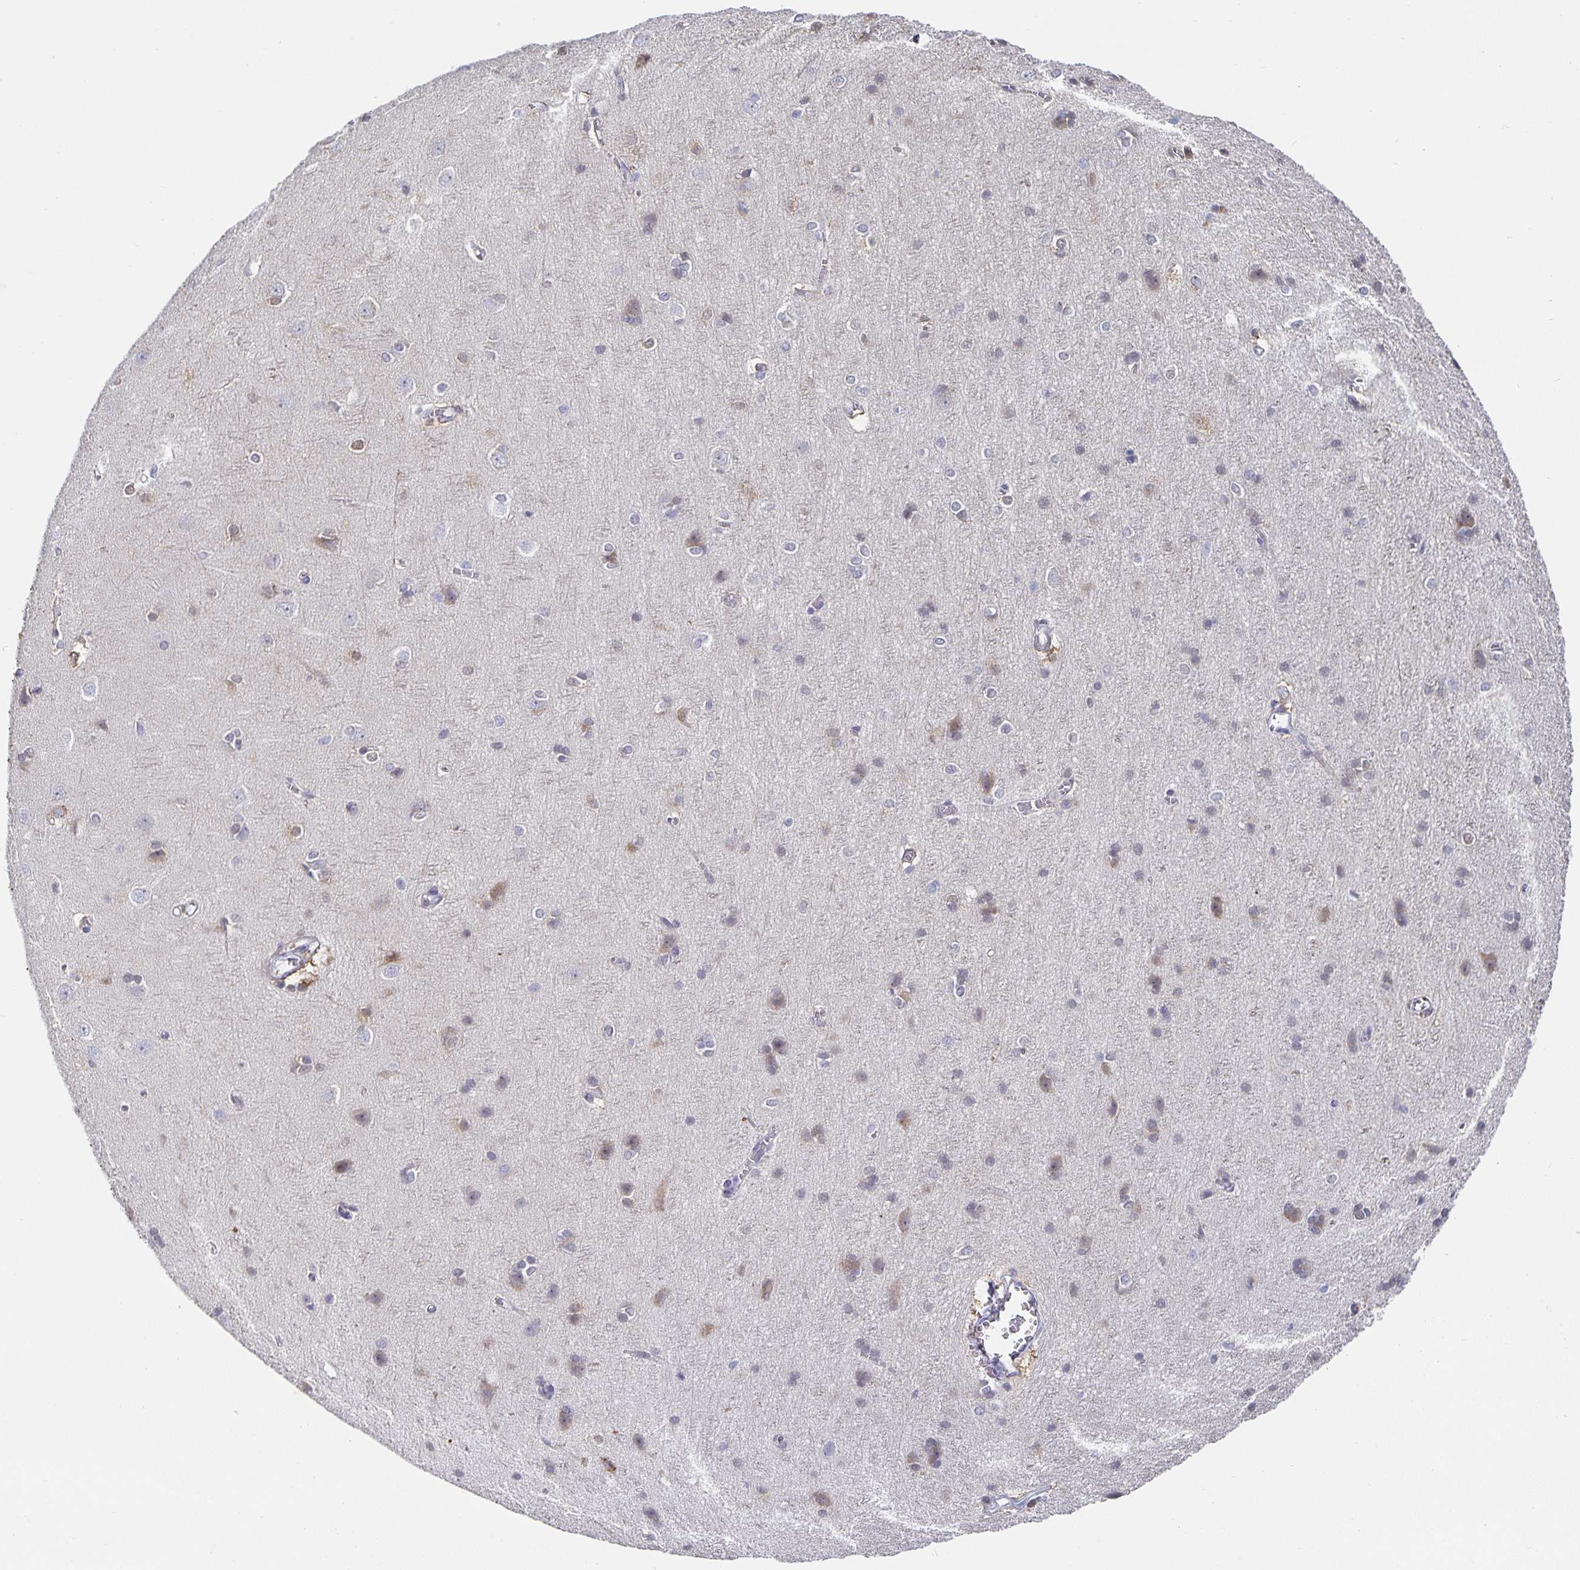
{"staining": {"intensity": "negative", "quantity": "none", "location": "none"}, "tissue": "cerebral cortex", "cell_type": "Endothelial cells", "image_type": "normal", "snomed": [{"axis": "morphology", "description": "Normal tissue, NOS"}, {"axis": "topography", "description": "Cerebral cortex"}], "caption": "Immunohistochemical staining of unremarkable human cerebral cortex demonstrates no significant positivity in endothelial cells.", "gene": "CHGA", "patient": {"sex": "male", "age": 37}}